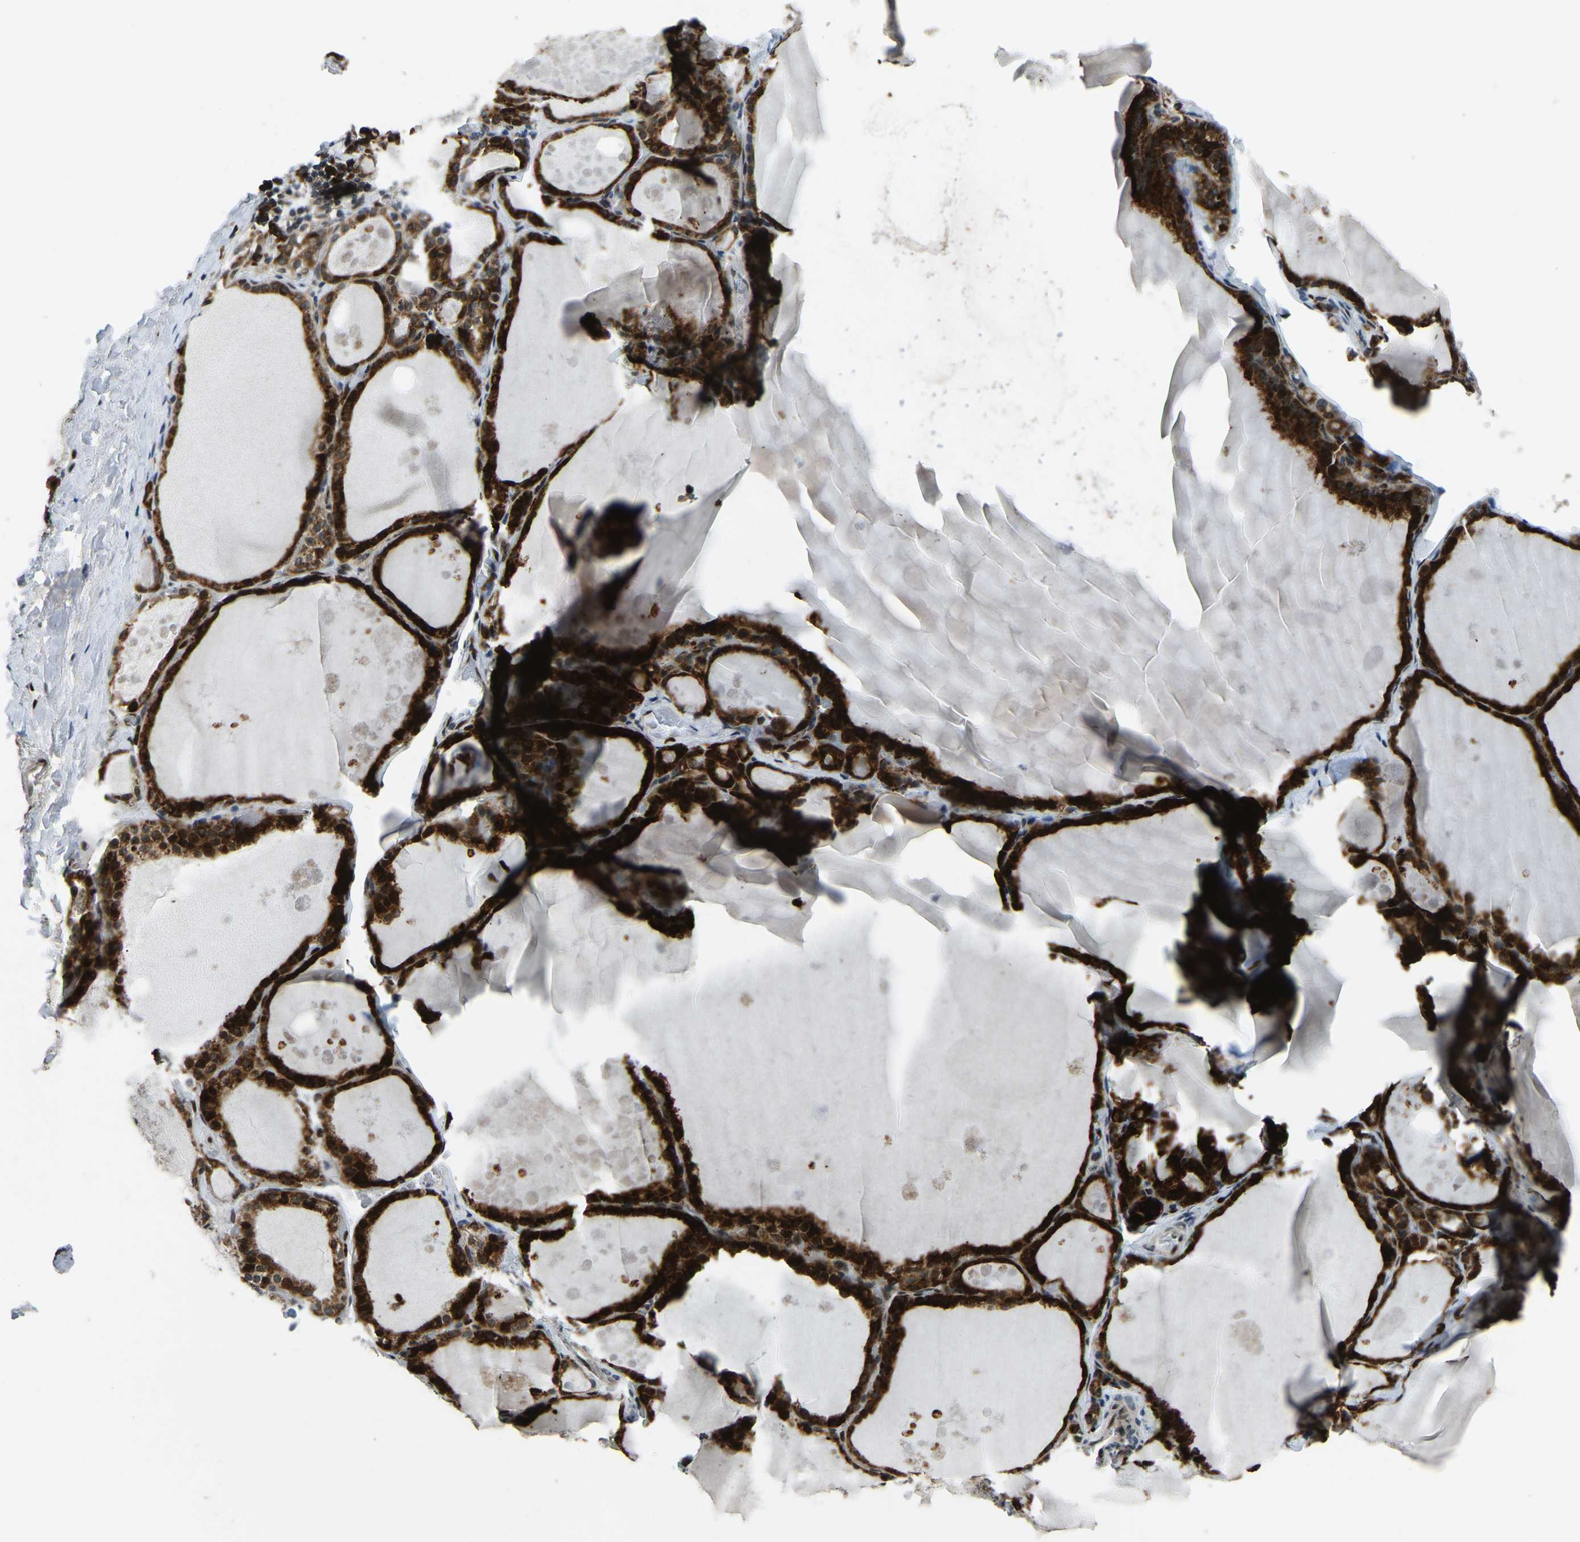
{"staining": {"intensity": "strong", "quantity": ">75%", "location": "cytoplasmic/membranous"}, "tissue": "thyroid gland", "cell_type": "Glandular cells", "image_type": "normal", "snomed": [{"axis": "morphology", "description": "Normal tissue, NOS"}, {"axis": "topography", "description": "Thyroid gland"}], "caption": "A brown stain shows strong cytoplasmic/membranous expression of a protein in glandular cells of unremarkable thyroid gland.", "gene": "ING2", "patient": {"sex": "male", "age": 56}}